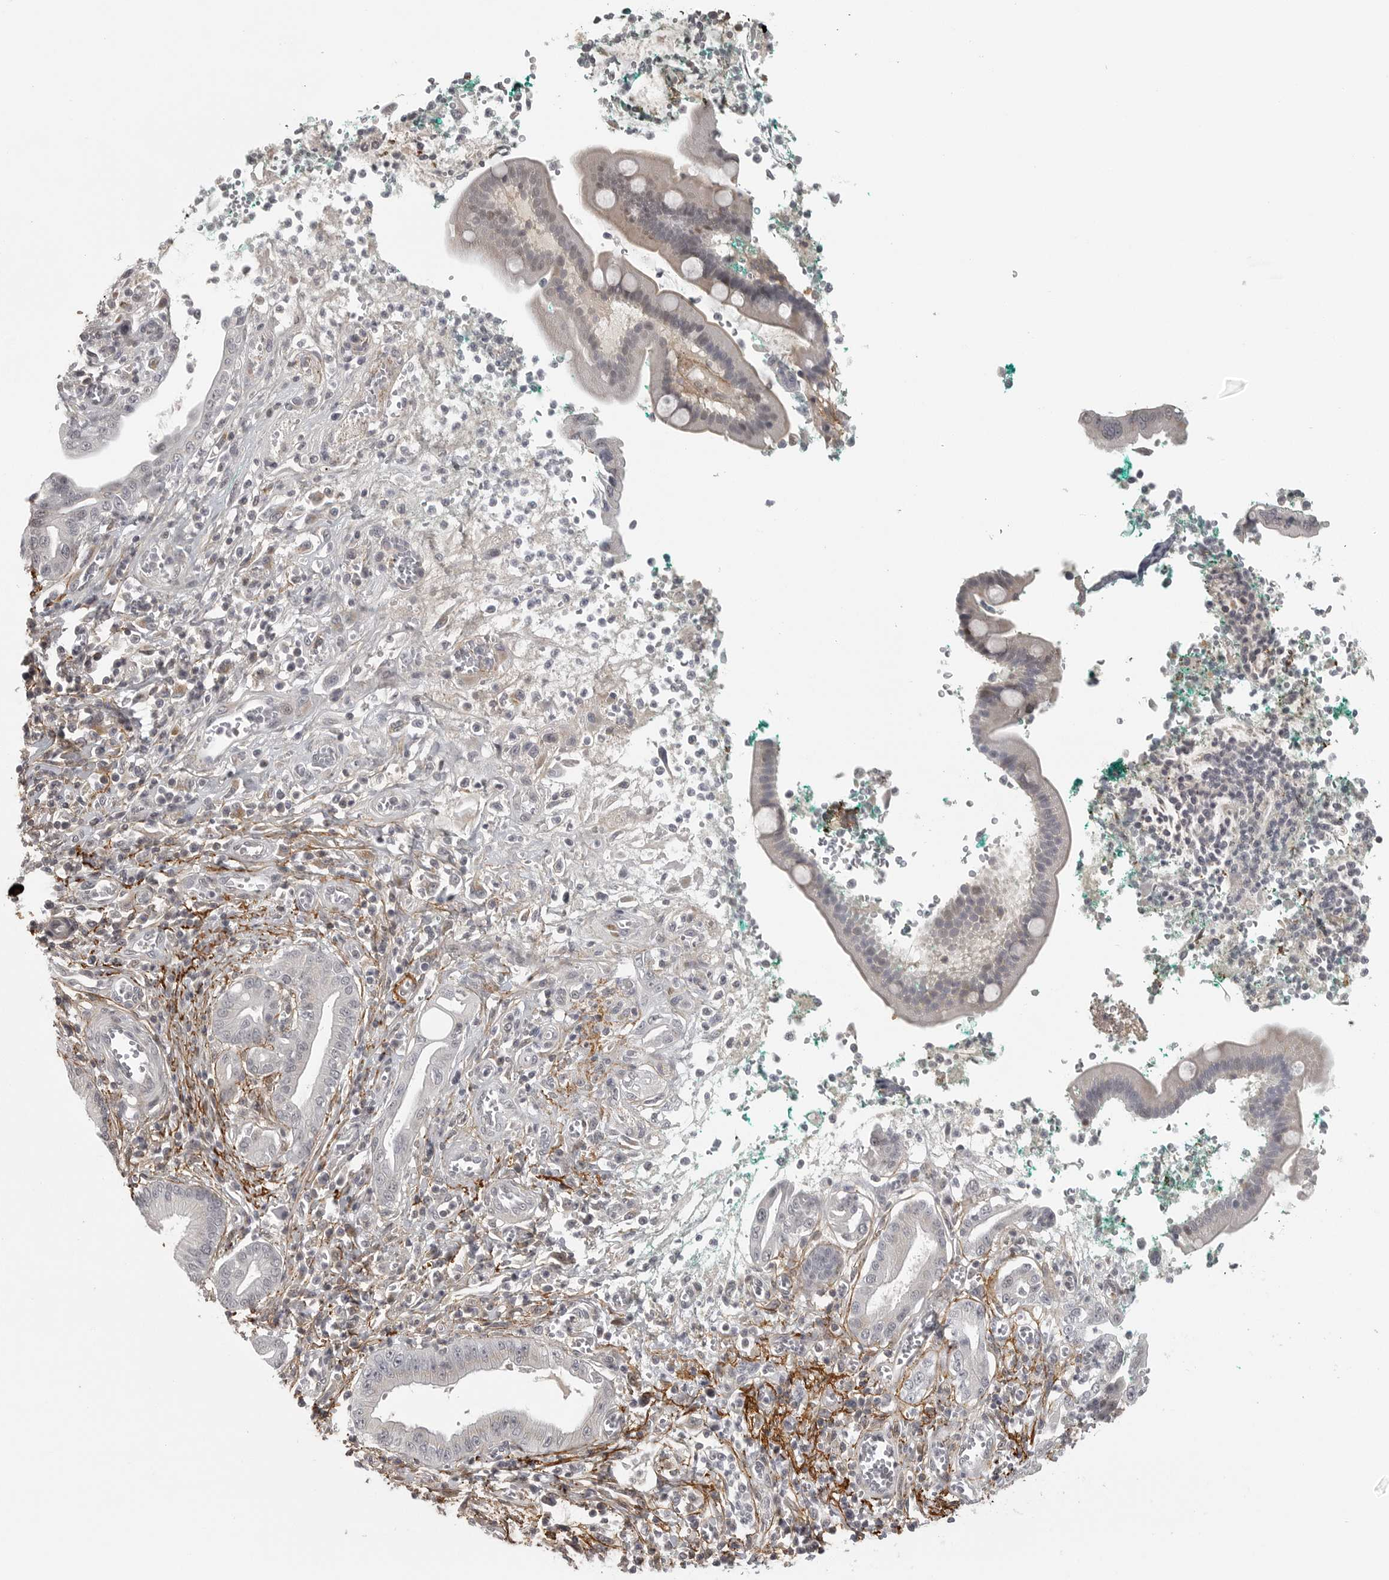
{"staining": {"intensity": "negative", "quantity": "none", "location": "none"}, "tissue": "pancreatic cancer", "cell_type": "Tumor cells", "image_type": "cancer", "snomed": [{"axis": "morphology", "description": "Adenocarcinoma, NOS"}, {"axis": "topography", "description": "Pancreas"}], "caption": "Tumor cells are negative for brown protein staining in adenocarcinoma (pancreatic).", "gene": "UROD", "patient": {"sex": "male", "age": 78}}